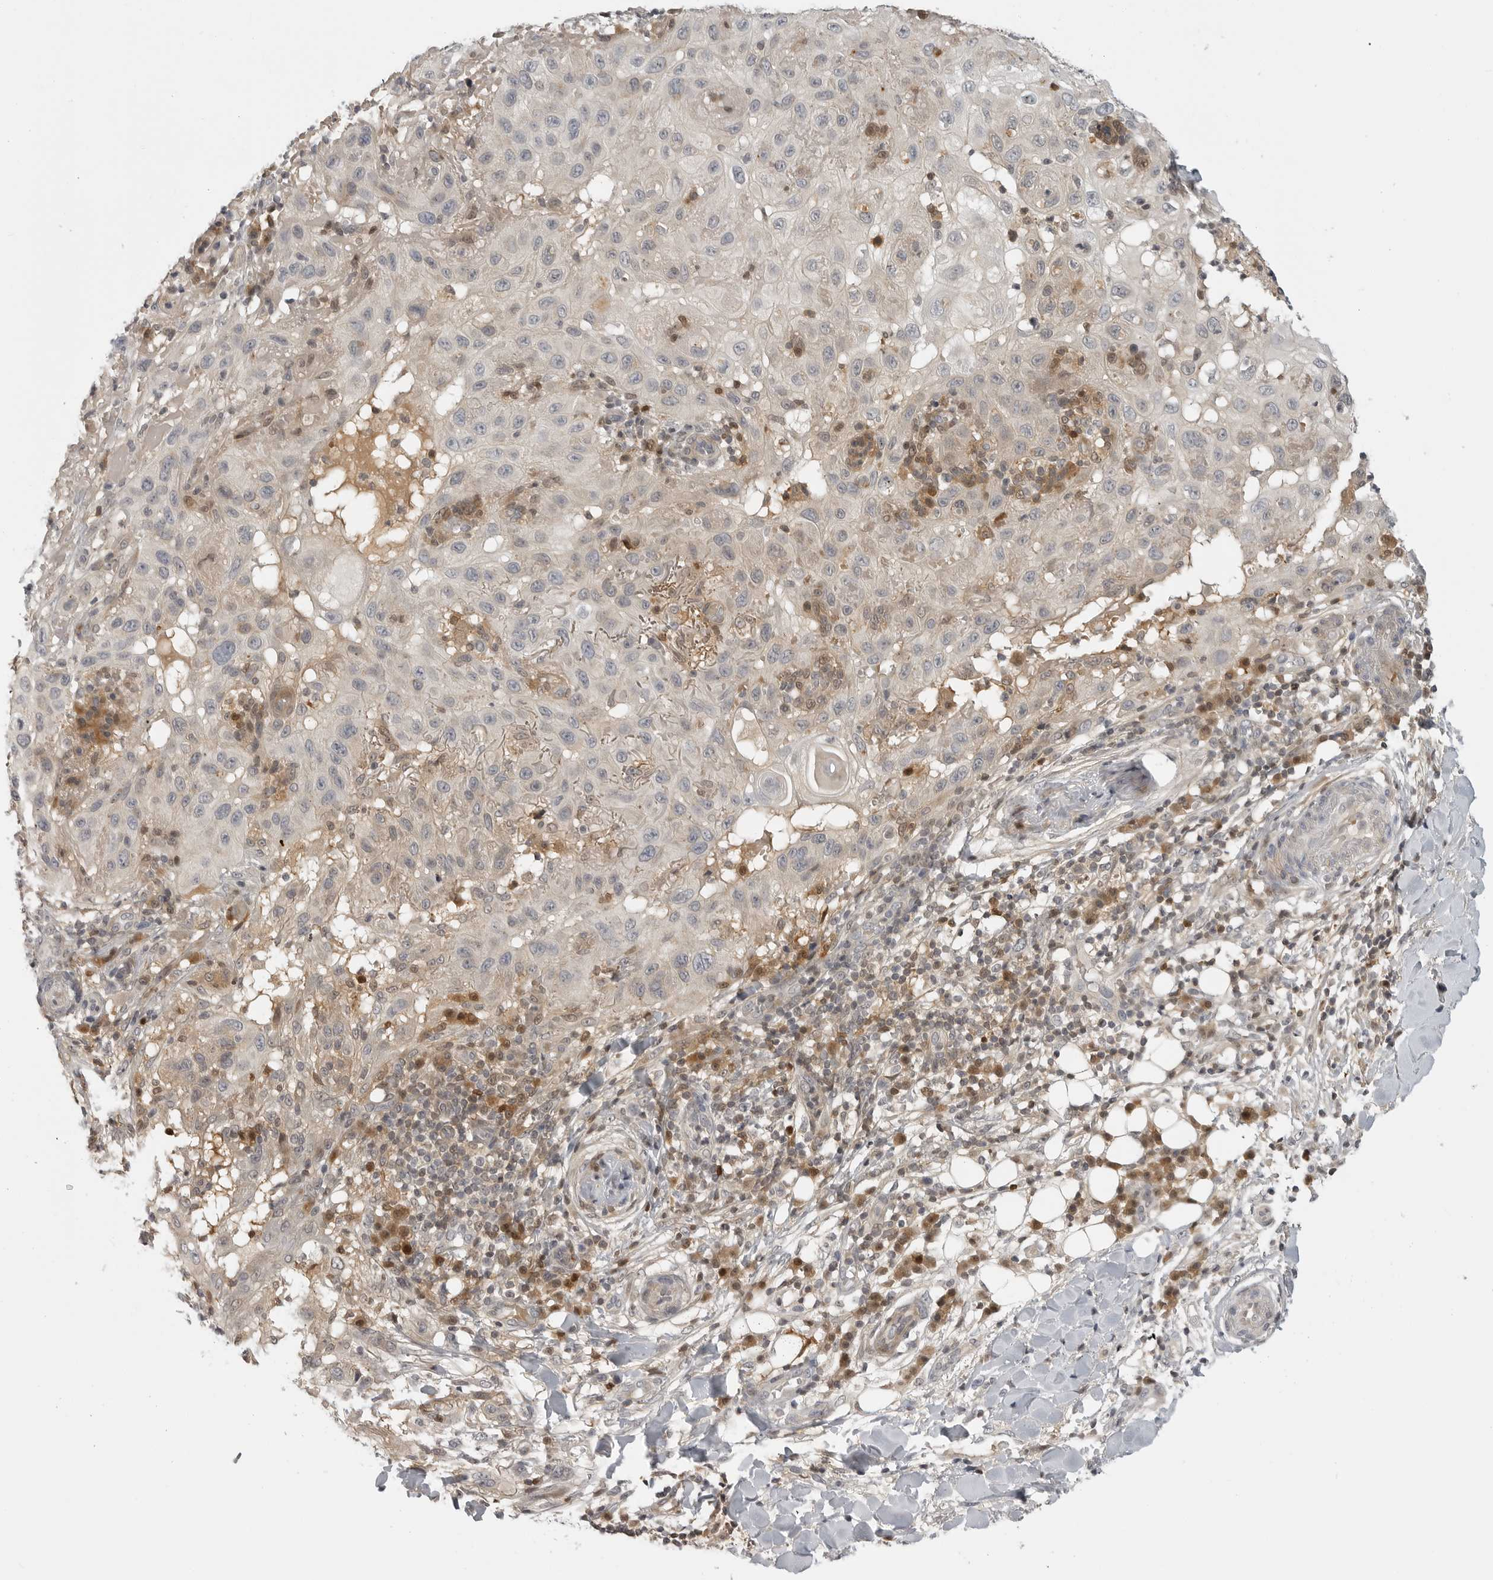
{"staining": {"intensity": "negative", "quantity": "none", "location": "none"}, "tissue": "skin cancer", "cell_type": "Tumor cells", "image_type": "cancer", "snomed": [{"axis": "morphology", "description": "Normal tissue, NOS"}, {"axis": "morphology", "description": "Squamous cell carcinoma, NOS"}, {"axis": "topography", "description": "Skin"}], "caption": "High power microscopy histopathology image of an immunohistochemistry histopathology image of skin cancer, revealing no significant staining in tumor cells.", "gene": "CTIF", "patient": {"sex": "female", "age": 96}}